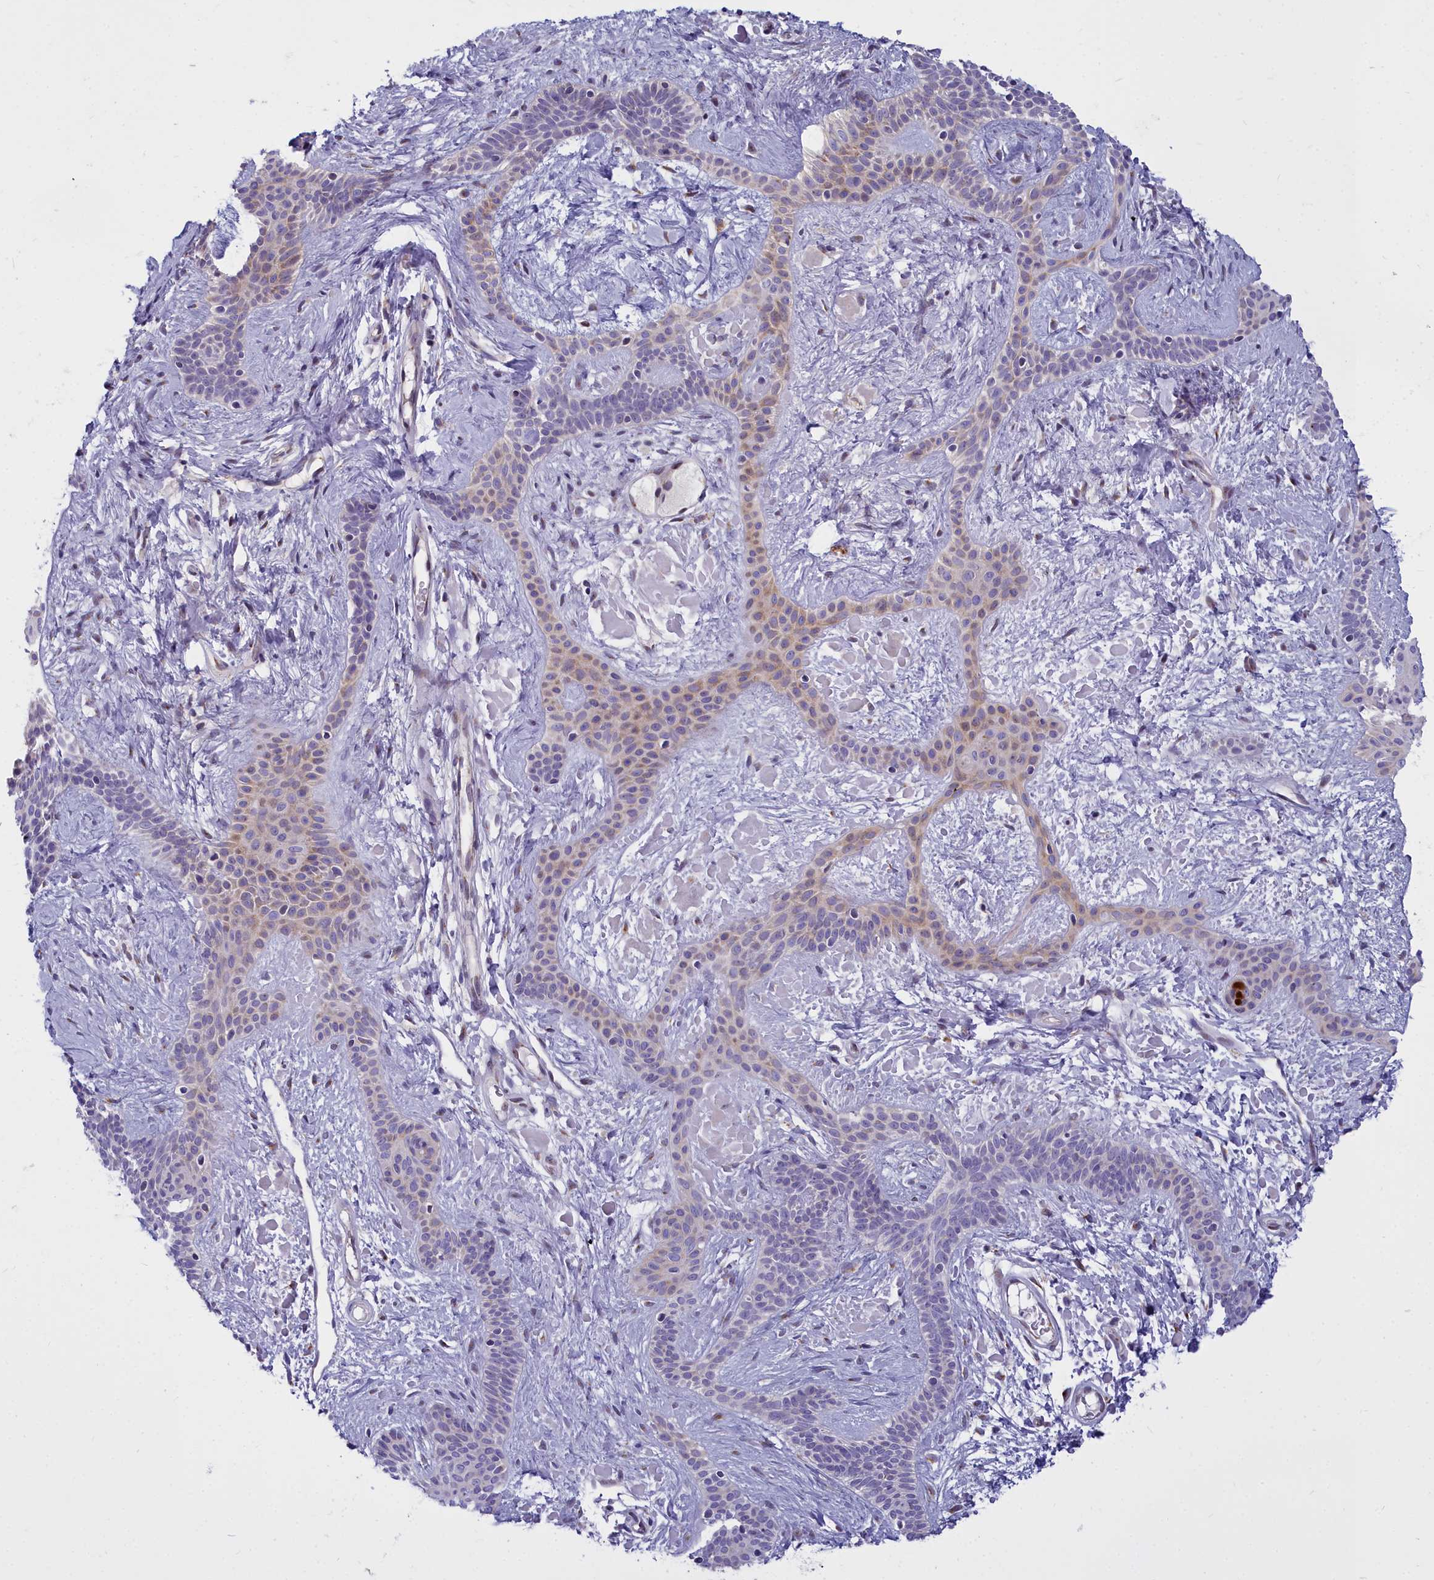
{"staining": {"intensity": "weak", "quantity": "<25%", "location": "cytoplasmic/membranous"}, "tissue": "skin cancer", "cell_type": "Tumor cells", "image_type": "cancer", "snomed": [{"axis": "morphology", "description": "Basal cell carcinoma"}, {"axis": "topography", "description": "Skin"}], "caption": "IHC photomicrograph of neoplastic tissue: skin basal cell carcinoma stained with DAB displays no significant protein staining in tumor cells.", "gene": "WDPCP", "patient": {"sex": "male", "age": 78}}